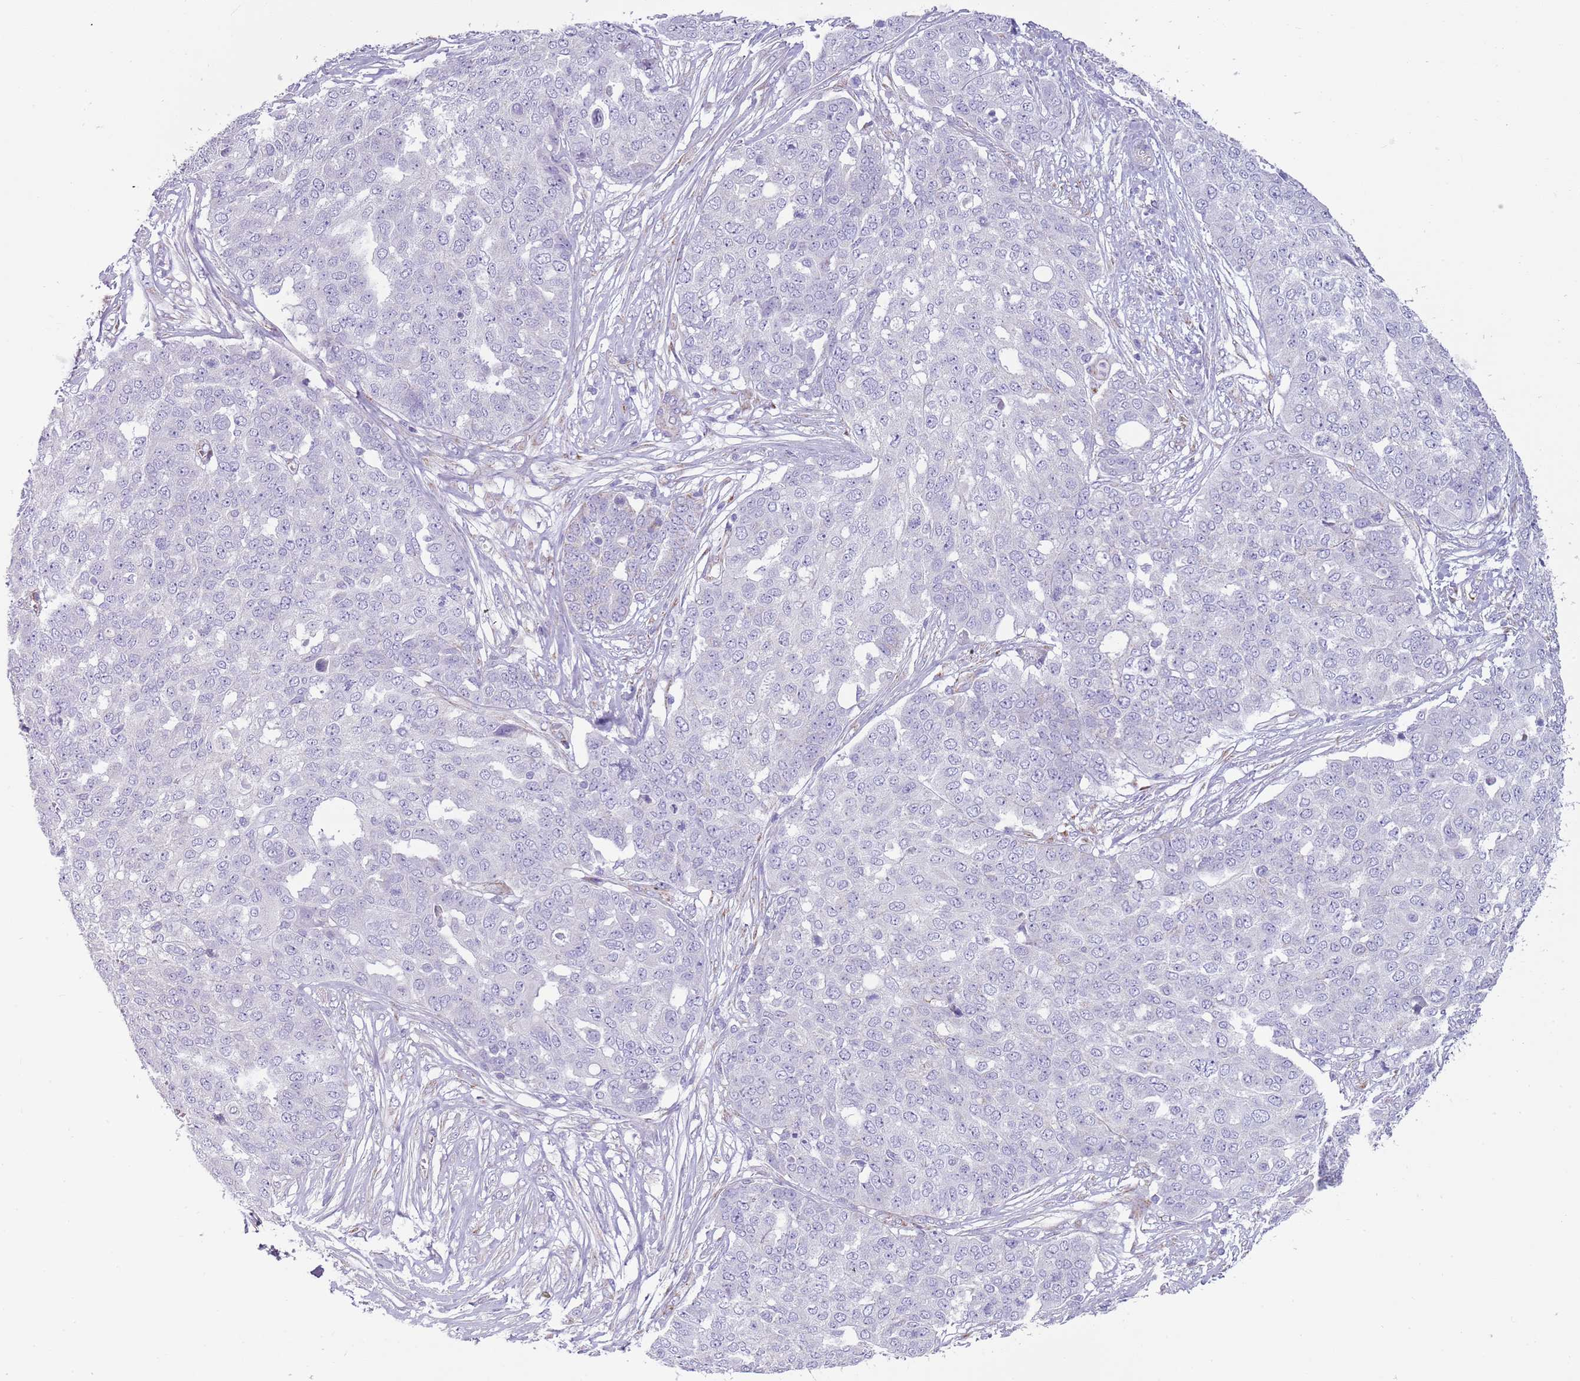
{"staining": {"intensity": "negative", "quantity": "none", "location": "none"}, "tissue": "ovarian cancer", "cell_type": "Tumor cells", "image_type": "cancer", "snomed": [{"axis": "morphology", "description": "Cystadenocarcinoma, serous, NOS"}, {"axis": "topography", "description": "Soft tissue"}, {"axis": "topography", "description": "Ovary"}], "caption": "A histopathology image of ovarian cancer stained for a protein demonstrates no brown staining in tumor cells. (Brightfield microscopy of DAB (3,3'-diaminobenzidine) immunohistochemistry (IHC) at high magnification).", "gene": "RNF222", "patient": {"sex": "female", "age": 57}}